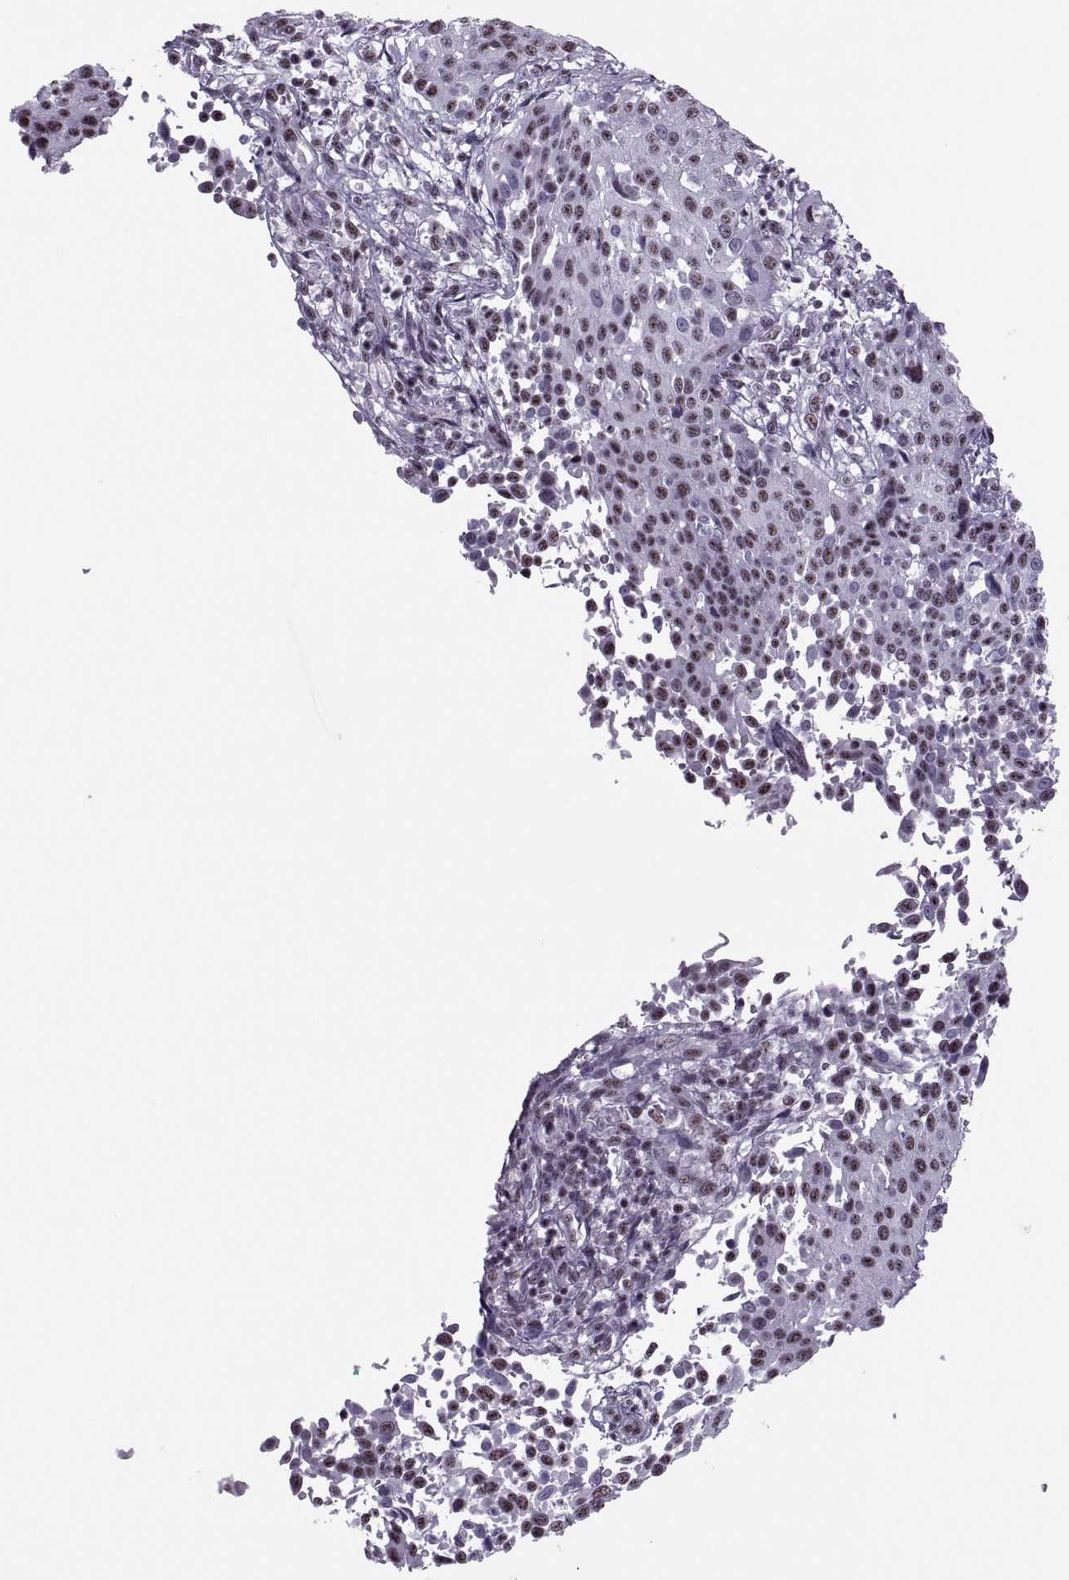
{"staining": {"intensity": "weak", "quantity": ">75%", "location": "nuclear"}, "tissue": "cervical cancer", "cell_type": "Tumor cells", "image_type": "cancer", "snomed": [{"axis": "morphology", "description": "Squamous cell carcinoma, NOS"}, {"axis": "topography", "description": "Cervix"}], "caption": "Immunohistochemical staining of cervical cancer (squamous cell carcinoma) displays low levels of weak nuclear protein expression in approximately >75% of tumor cells. The staining was performed using DAB, with brown indicating positive protein expression. Nuclei are stained blue with hematoxylin.", "gene": "MAGEA4", "patient": {"sex": "female", "age": 26}}